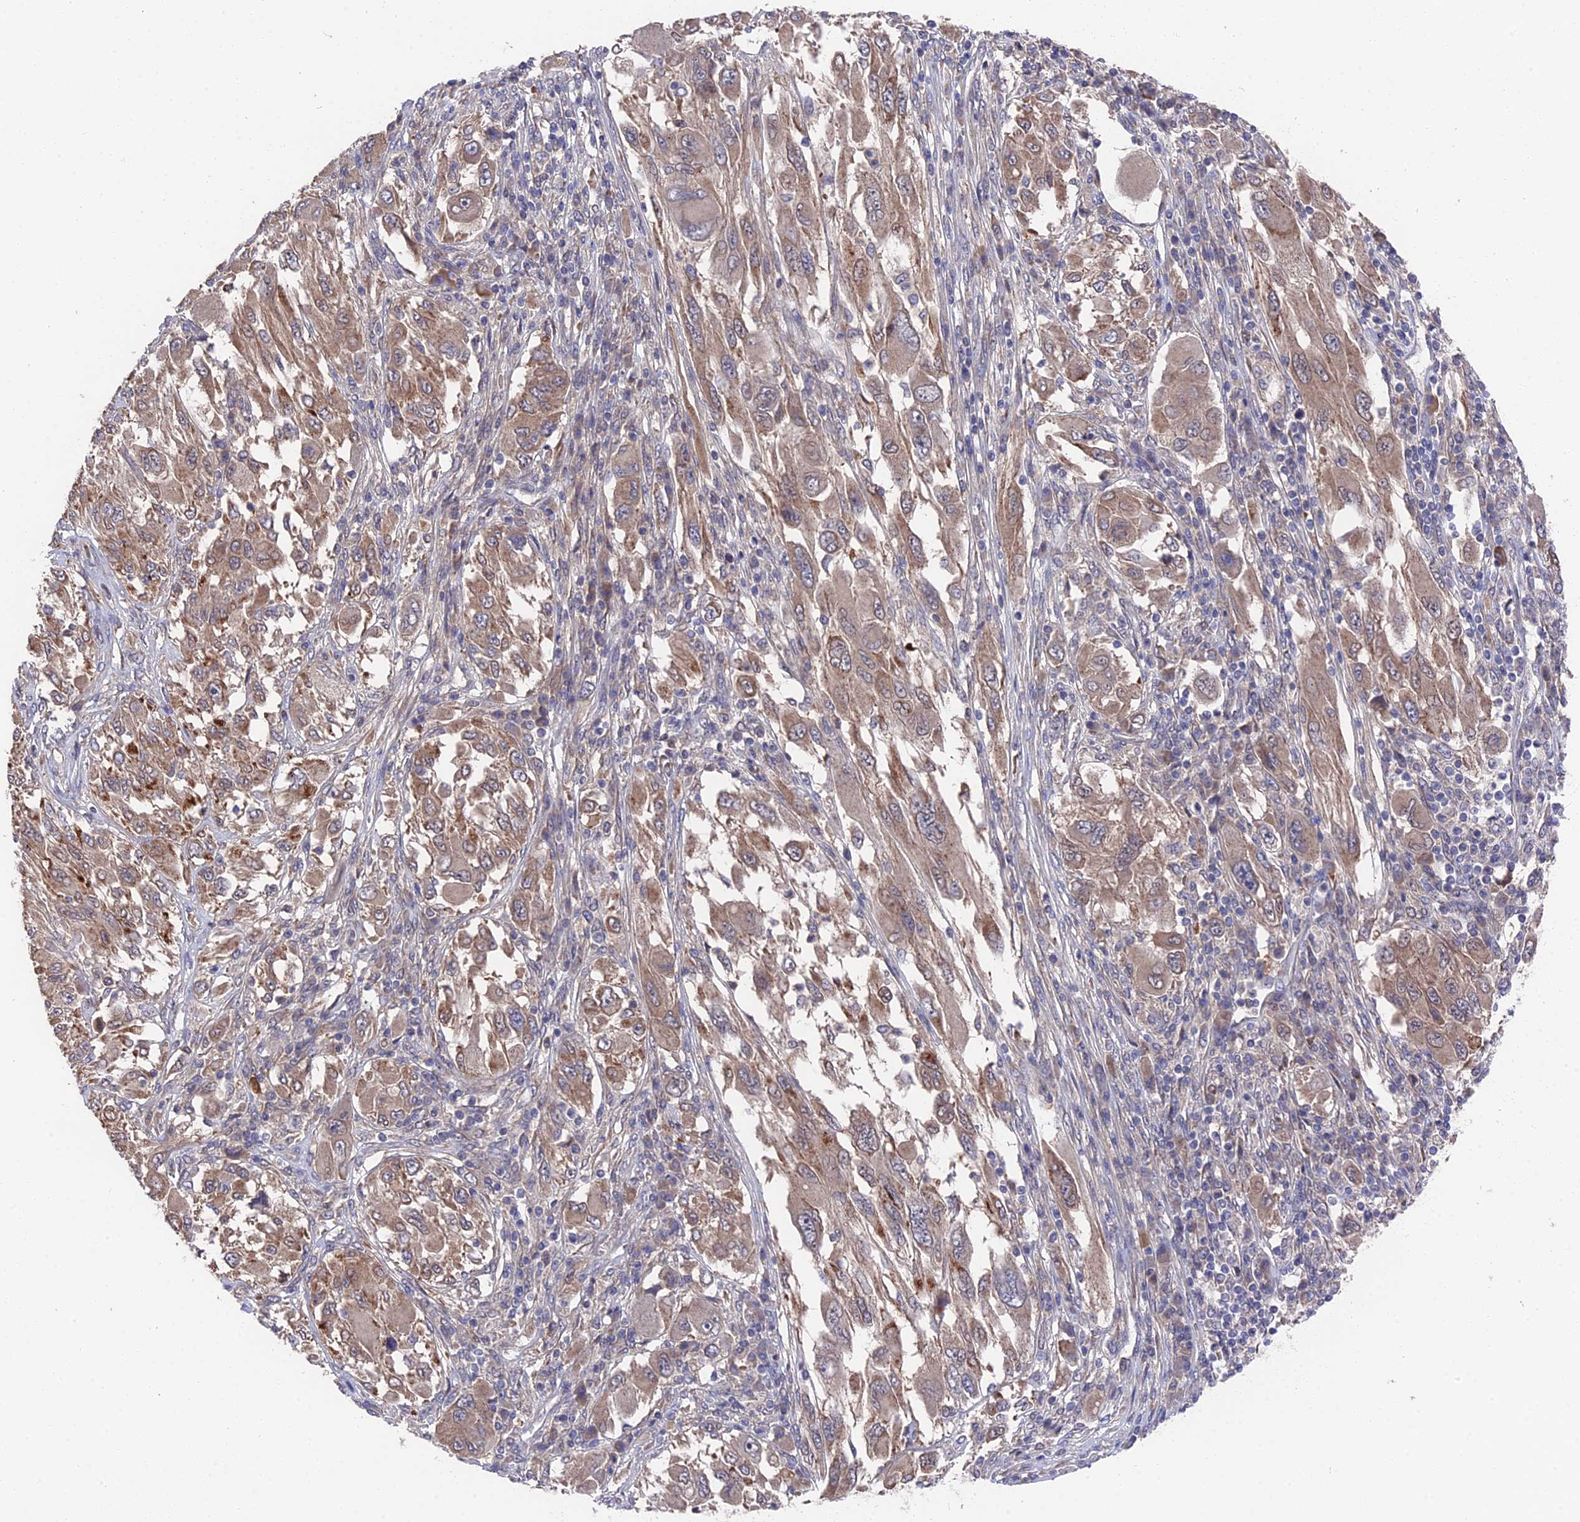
{"staining": {"intensity": "weak", "quantity": ">75%", "location": "cytoplasmic/membranous"}, "tissue": "melanoma", "cell_type": "Tumor cells", "image_type": "cancer", "snomed": [{"axis": "morphology", "description": "Malignant melanoma, NOS"}, {"axis": "topography", "description": "Skin"}], "caption": "This image reveals IHC staining of human malignant melanoma, with low weak cytoplasmic/membranous positivity in approximately >75% of tumor cells.", "gene": "ZCCHC2", "patient": {"sex": "female", "age": 91}}